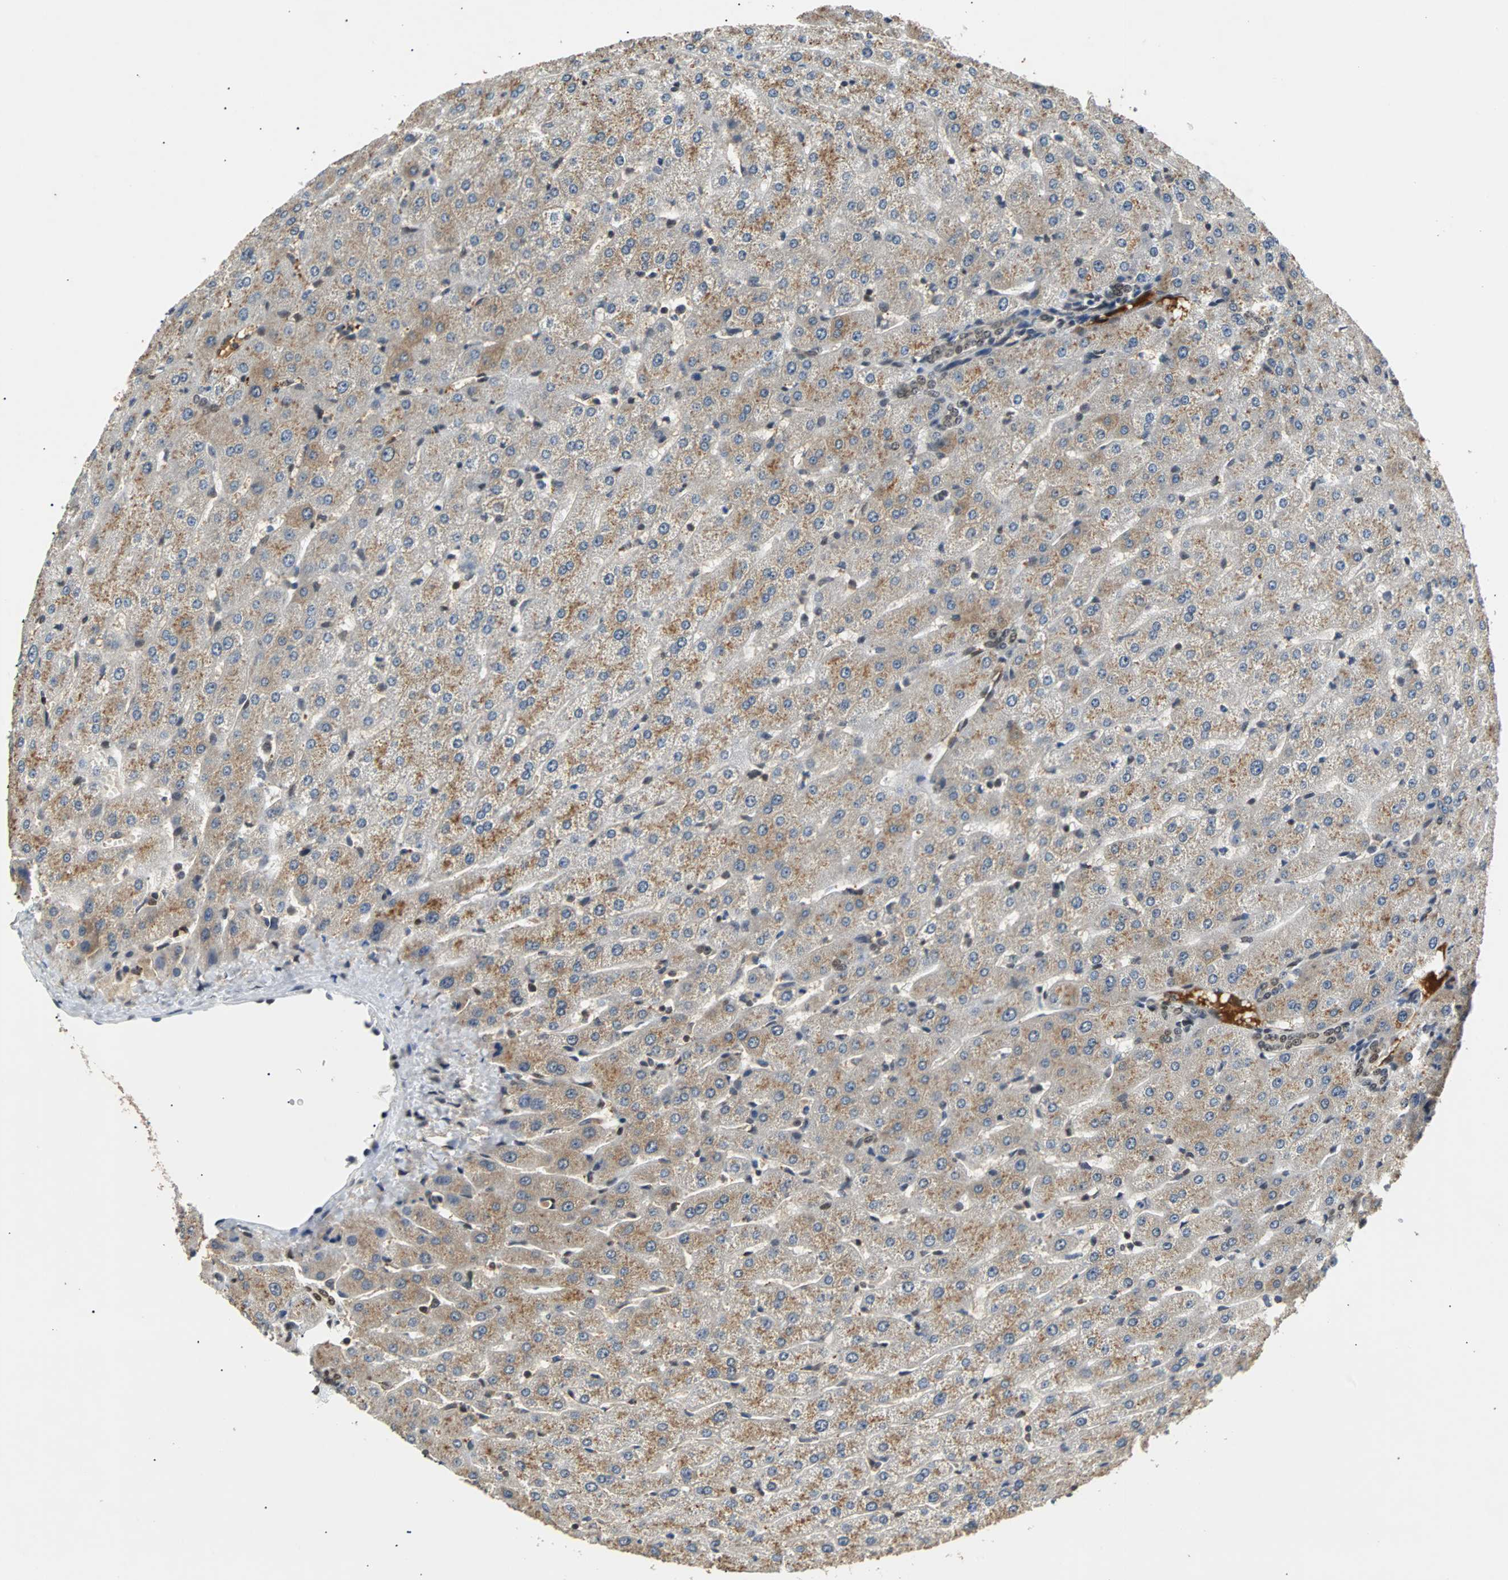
{"staining": {"intensity": "weak", "quantity": ">75%", "location": "nuclear"}, "tissue": "liver", "cell_type": "Cholangiocytes", "image_type": "normal", "snomed": [{"axis": "morphology", "description": "Normal tissue, NOS"}, {"axis": "morphology", "description": "Fibrosis, NOS"}, {"axis": "topography", "description": "Liver"}], "caption": "Liver stained with a brown dye displays weak nuclear positive staining in approximately >75% of cholangiocytes.", "gene": "PHC1", "patient": {"sex": "female", "age": 29}}